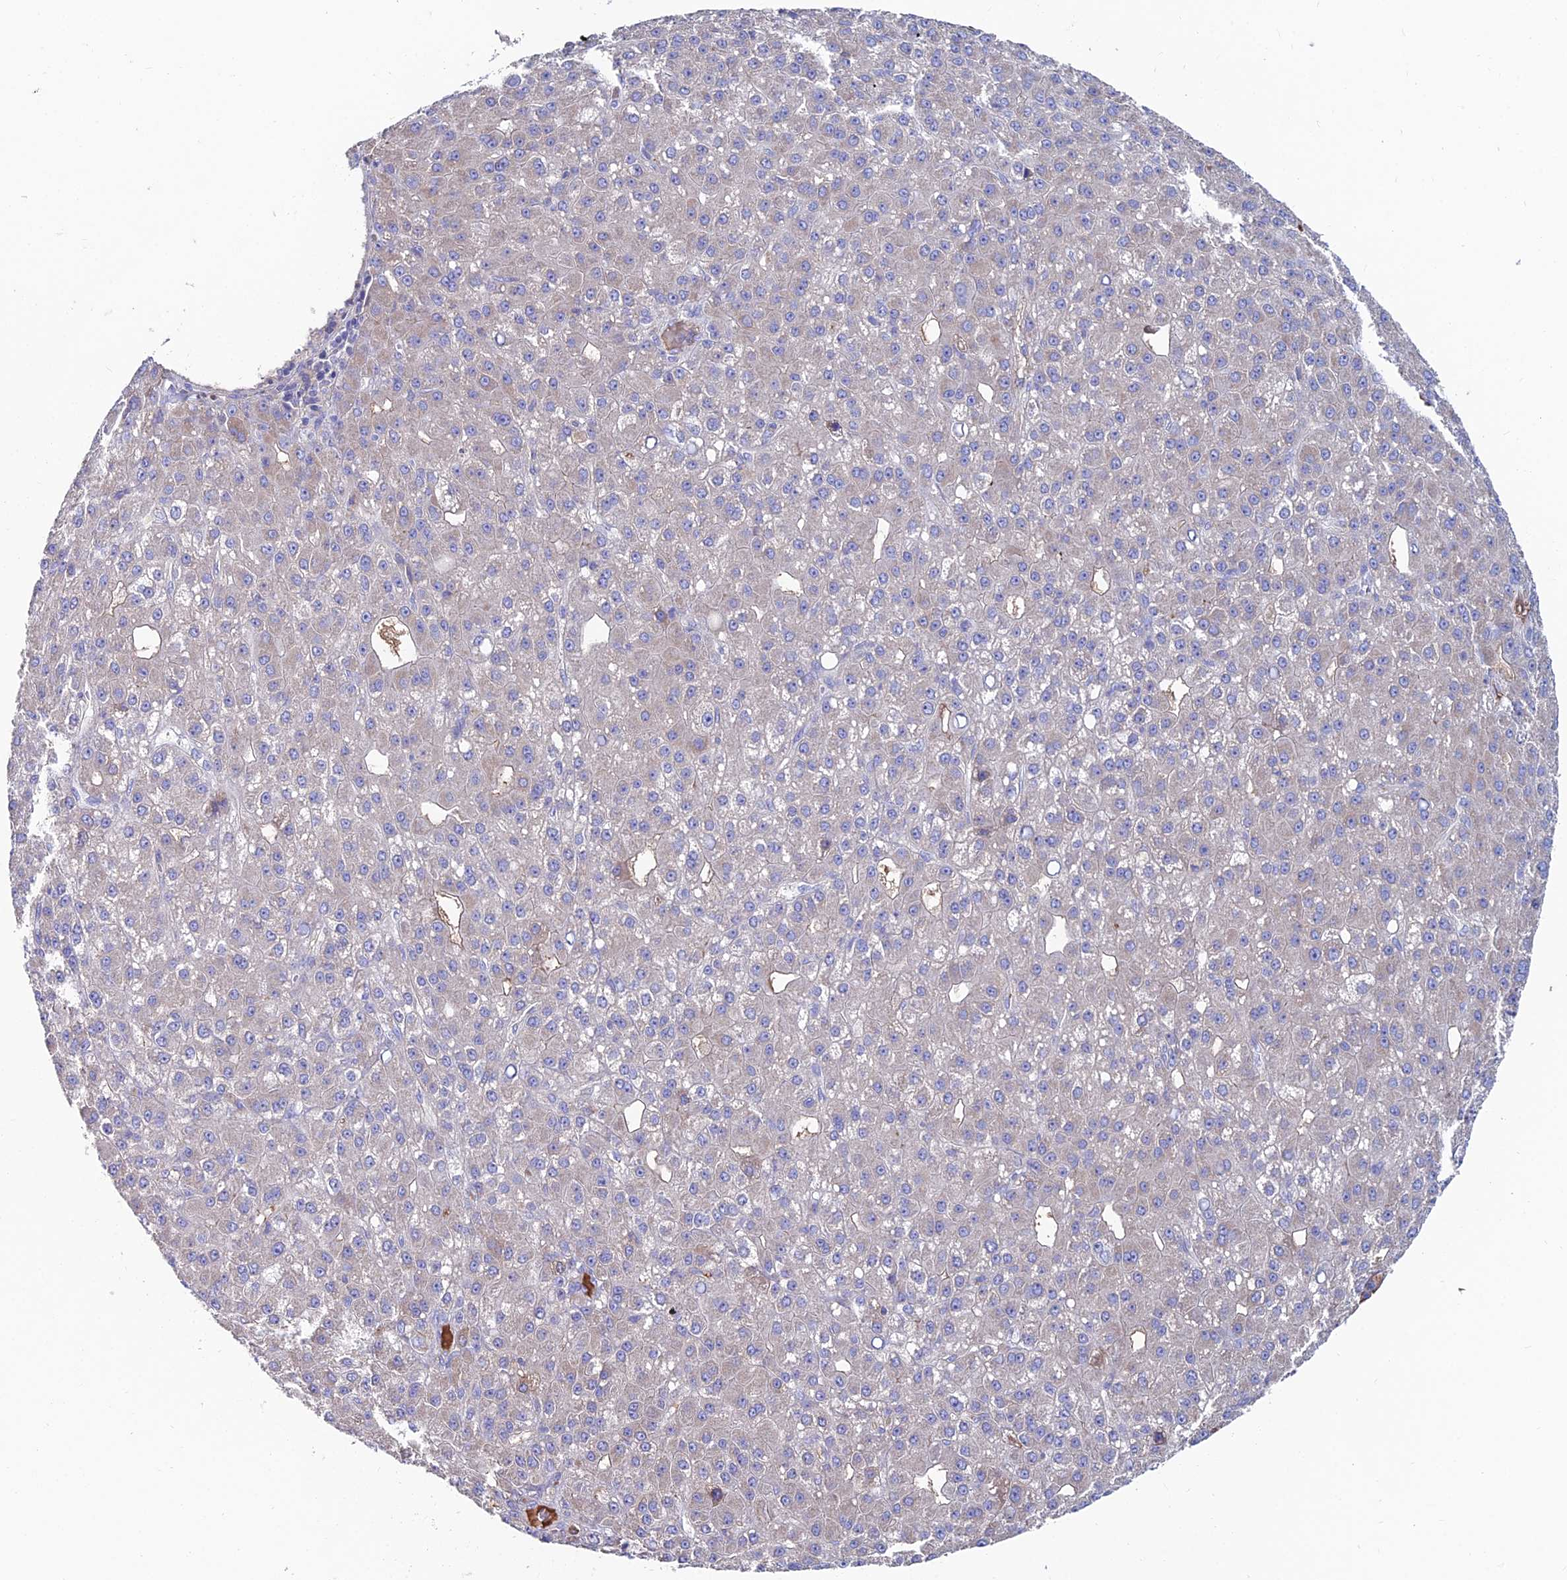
{"staining": {"intensity": "negative", "quantity": "none", "location": "none"}, "tissue": "liver cancer", "cell_type": "Tumor cells", "image_type": "cancer", "snomed": [{"axis": "morphology", "description": "Carcinoma, Hepatocellular, NOS"}, {"axis": "topography", "description": "Liver"}], "caption": "Tumor cells are negative for protein expression in human liver hepatocellular carcinoma.", "gene": "SLC25A16", "patient": {"sex": "male", "age": 67}}